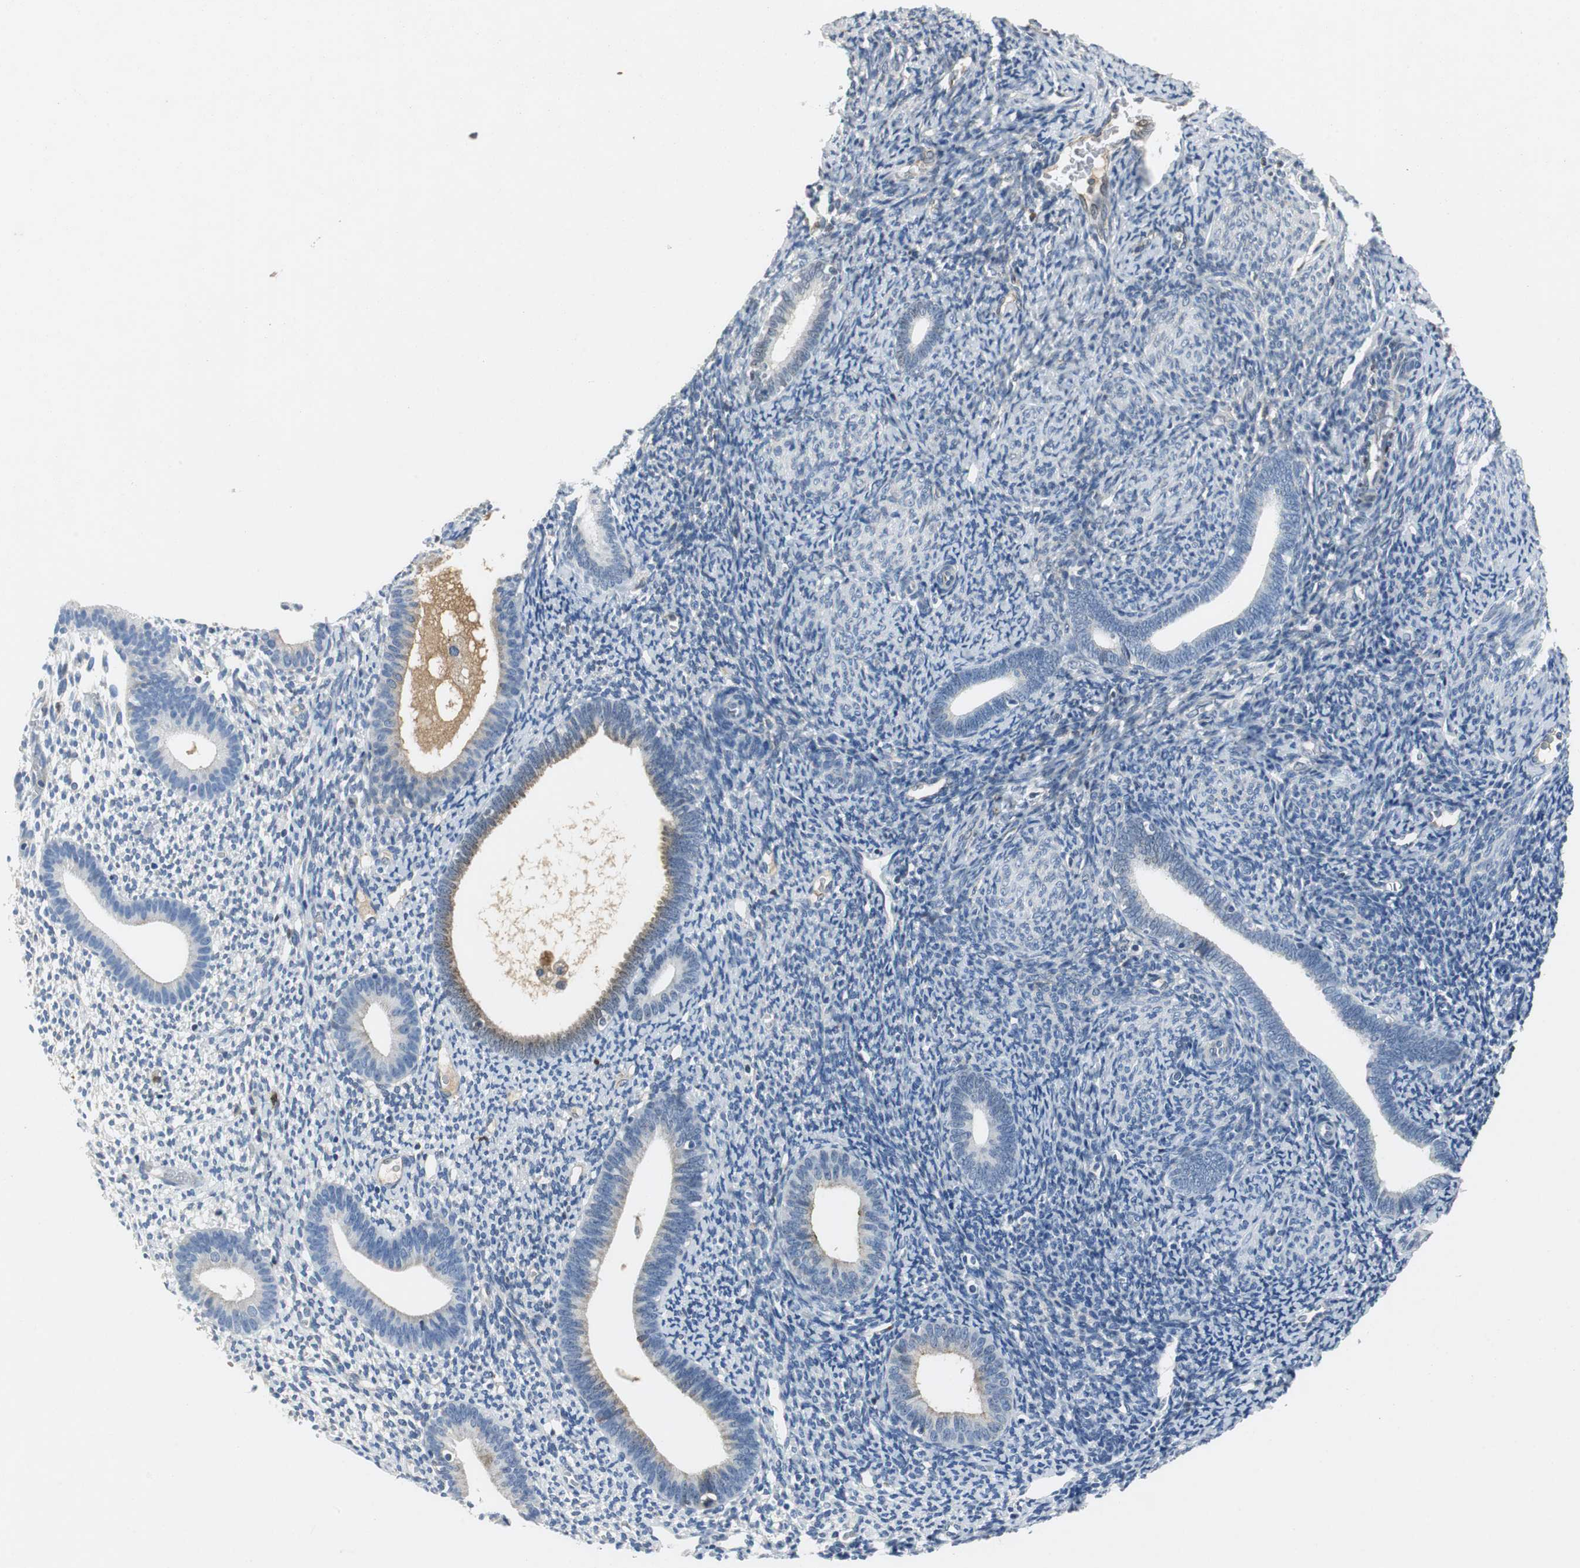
{"staining": {"intensity": "negative", "quantity": "none", "location": "none"}, "tissue": "endometrium", "cell_type": "Cells in endometrial stroma", "image_type": "normal", "snomed": [{"axis": "morphology", "description": "Normal tissue, NOS"}, {"axis": "topography", "description": "Smooth muscle"}, {"axis": "topography", "description": "Endometrium"}], "caption": "Normal endometrium was stained to show a protein in brown. There is no significant expression in cells in endometrial stroma. (DAB (3,3'-diaminobenzidine) immunohistochemistry (IHC) visualized using brightfield microscopy, high magnification).", "gene": "ORM1", "patient": {"sex": "female", "age": 57}}